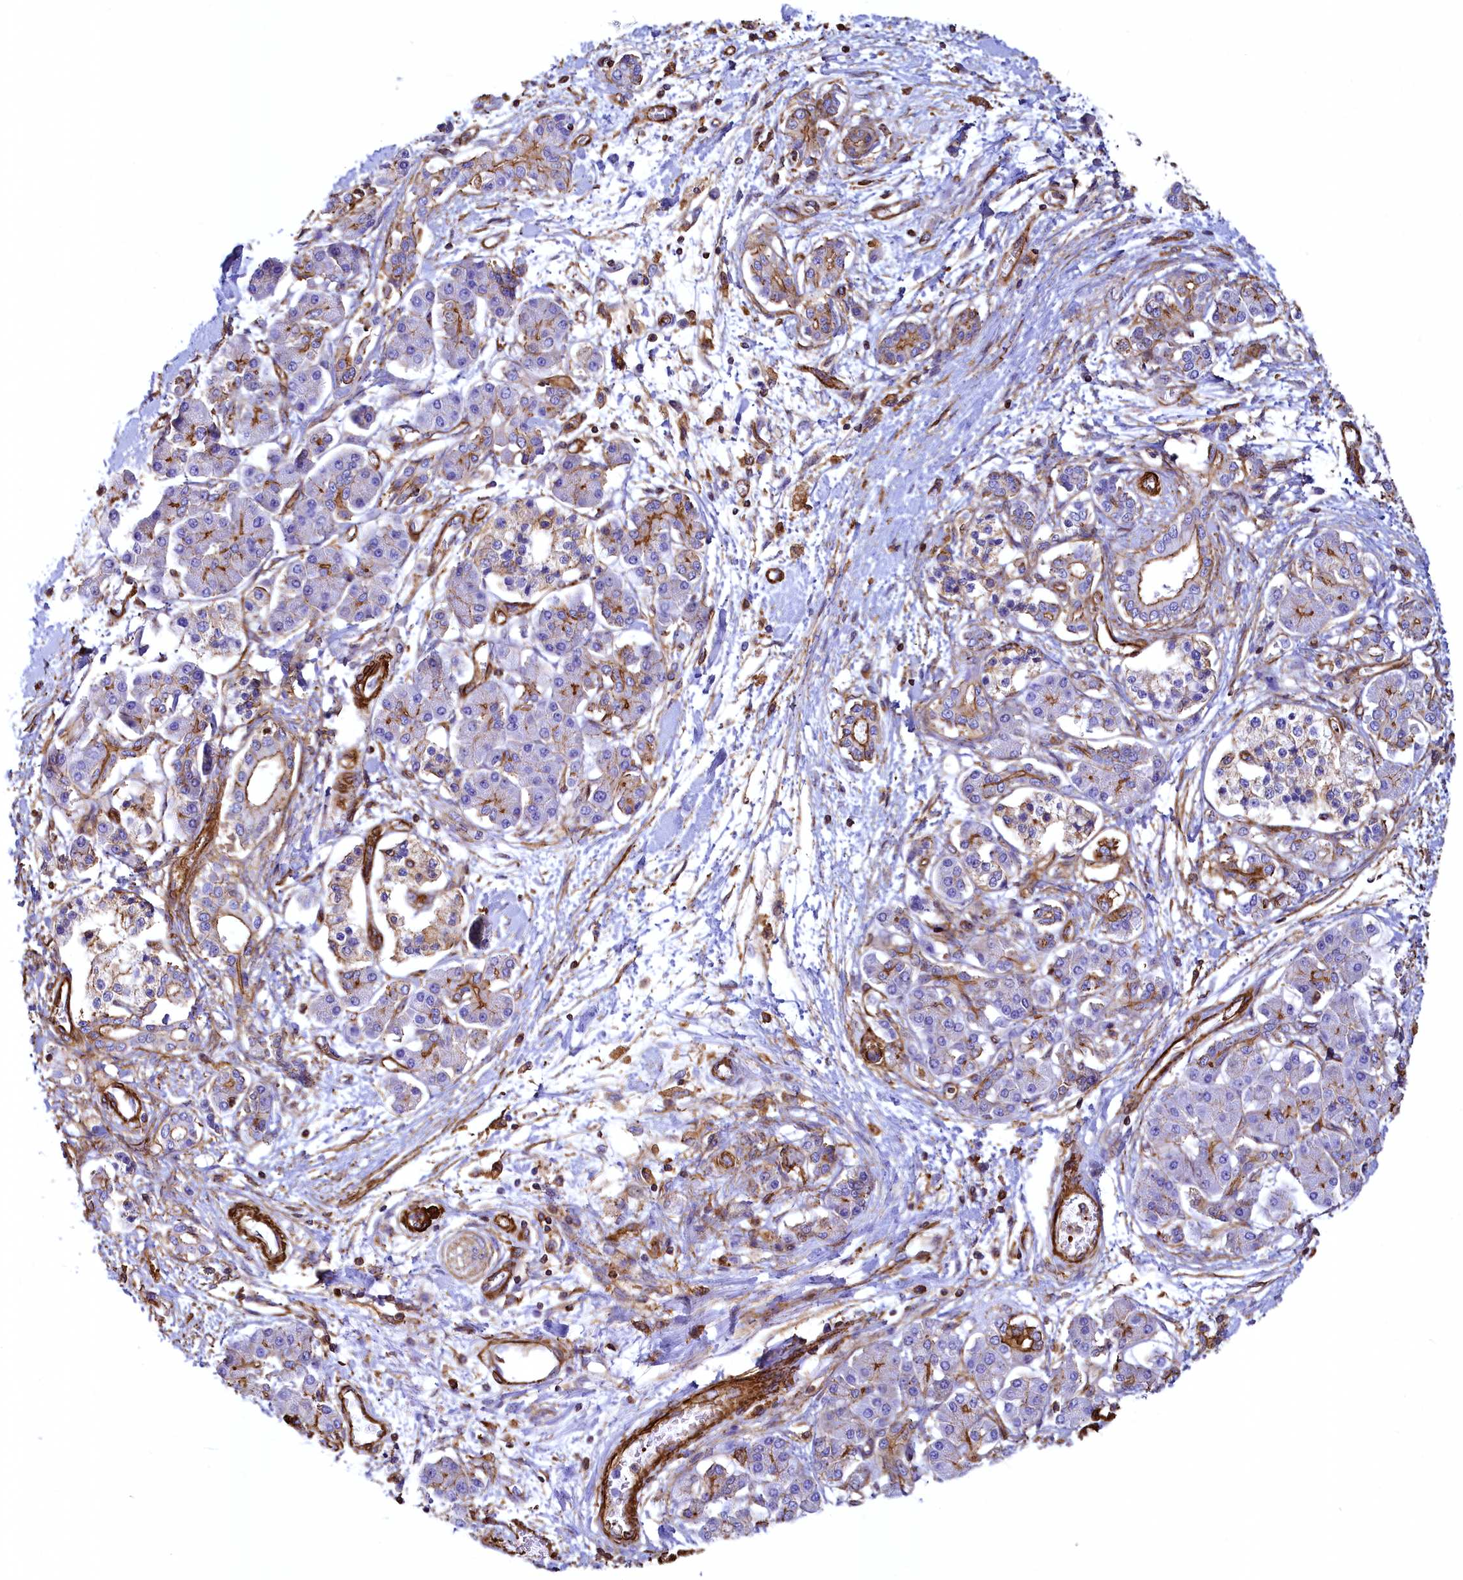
{"staining": {"intensity": "strong", "quantity": ">75%", "location": "cytoplasmic/membranous"}, "tissue": "pancreatic cancer", "cell_type": "Tumor cells", "image_type": "cancer", "snomed": [{"axis": "morphology", "description": "Adenocarcinoma, NOS"}, {"axis": "topography", "description": "Pancreas"}], "caption": "Immunohistochemistry photomicrograph of pancreatic cancer (adenocarcinoma) stained for a protein (brown), which reveals high levels of strong cytoplasmic/membranous expression in about >75% of tumor cells.", "gene": "THBS1", "patient": {"sex": "female", "age": 61}}